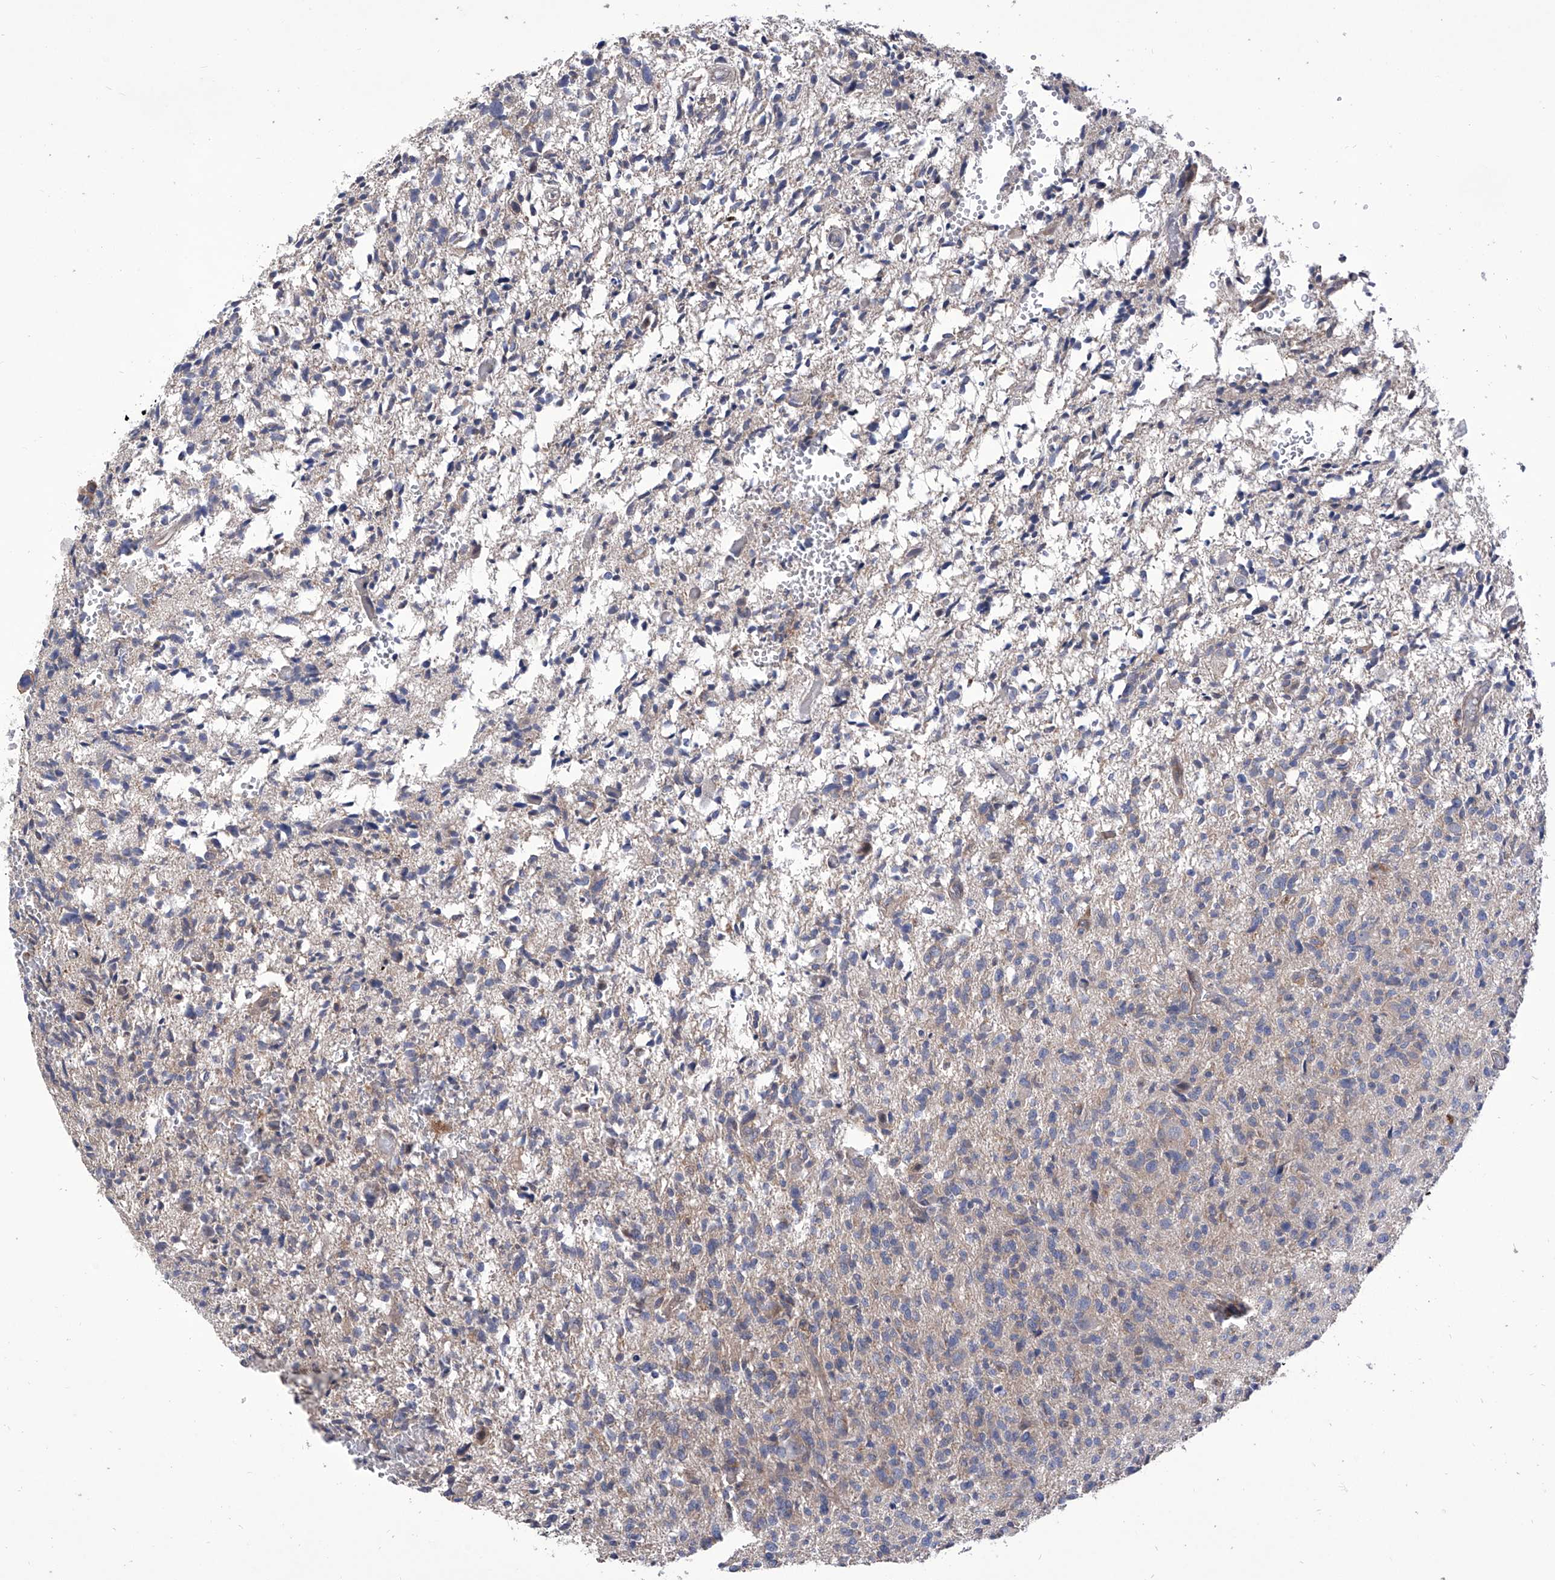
{"staining": {"intensity": "negative", "quantity": "none", "location": "none"}, "tissue": "glioma", "cell_type": "Tumor cells", "image_type": "cancer", "snomed": [{"axis": "morphology", "description": "Glioma, malignant, High grade"}, {"axis": "topography", "description": "Brain"}], "caption": "There is no significant staining in tumor cells of malignant high-grade glioma. (Stains: DAB immunohistochemistry with hematoxylin counter stain, Microscopy: brightfield microscopy at high magnification).", "gene": "TJAP1", "patient": {"sex": "female", "age": 57}}